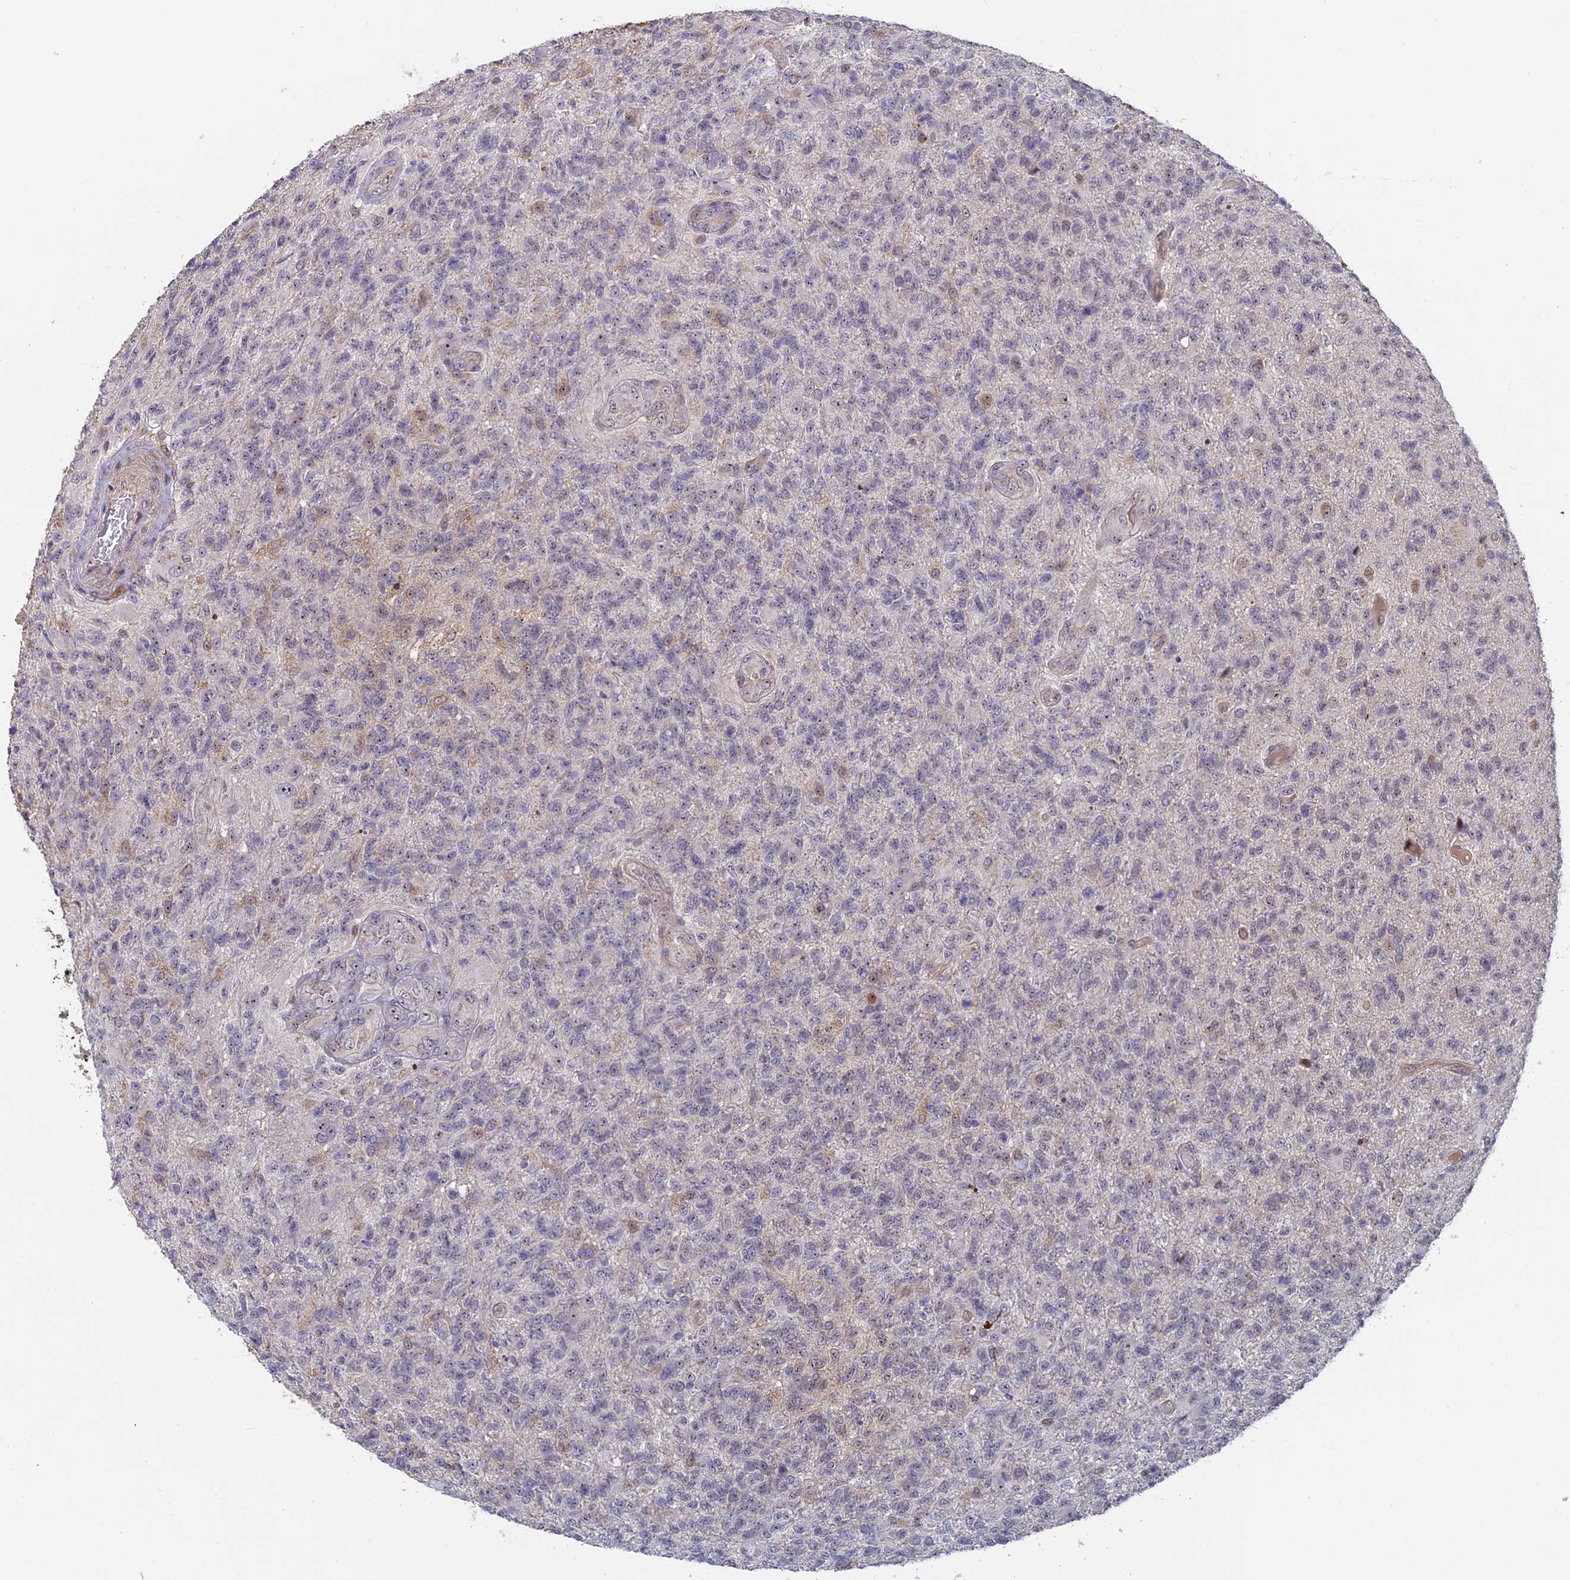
{"staining": {"intensity": "negative", "quantity": "none", "location": "none"}, "tissue": "glioma", "cell_type": "Tumor cells", "image_type": "cancer", "snomed": [{"axis": "morphology", "description": "Glioma, malignant, High grade"}, {"axis": "topography", "description": "Brain"}], "caption": "High power microscopy histopathology image of an immunohistochemistry micrograph of glioma, revealing no significant expression in tumor cells. (Brightfield microscopy of DAB (3,3'-diaminobenzidine) immunohistochemistry at high magnification).", "gene": "FAM98C", "patient": {"sex": "male", "age": 56}}